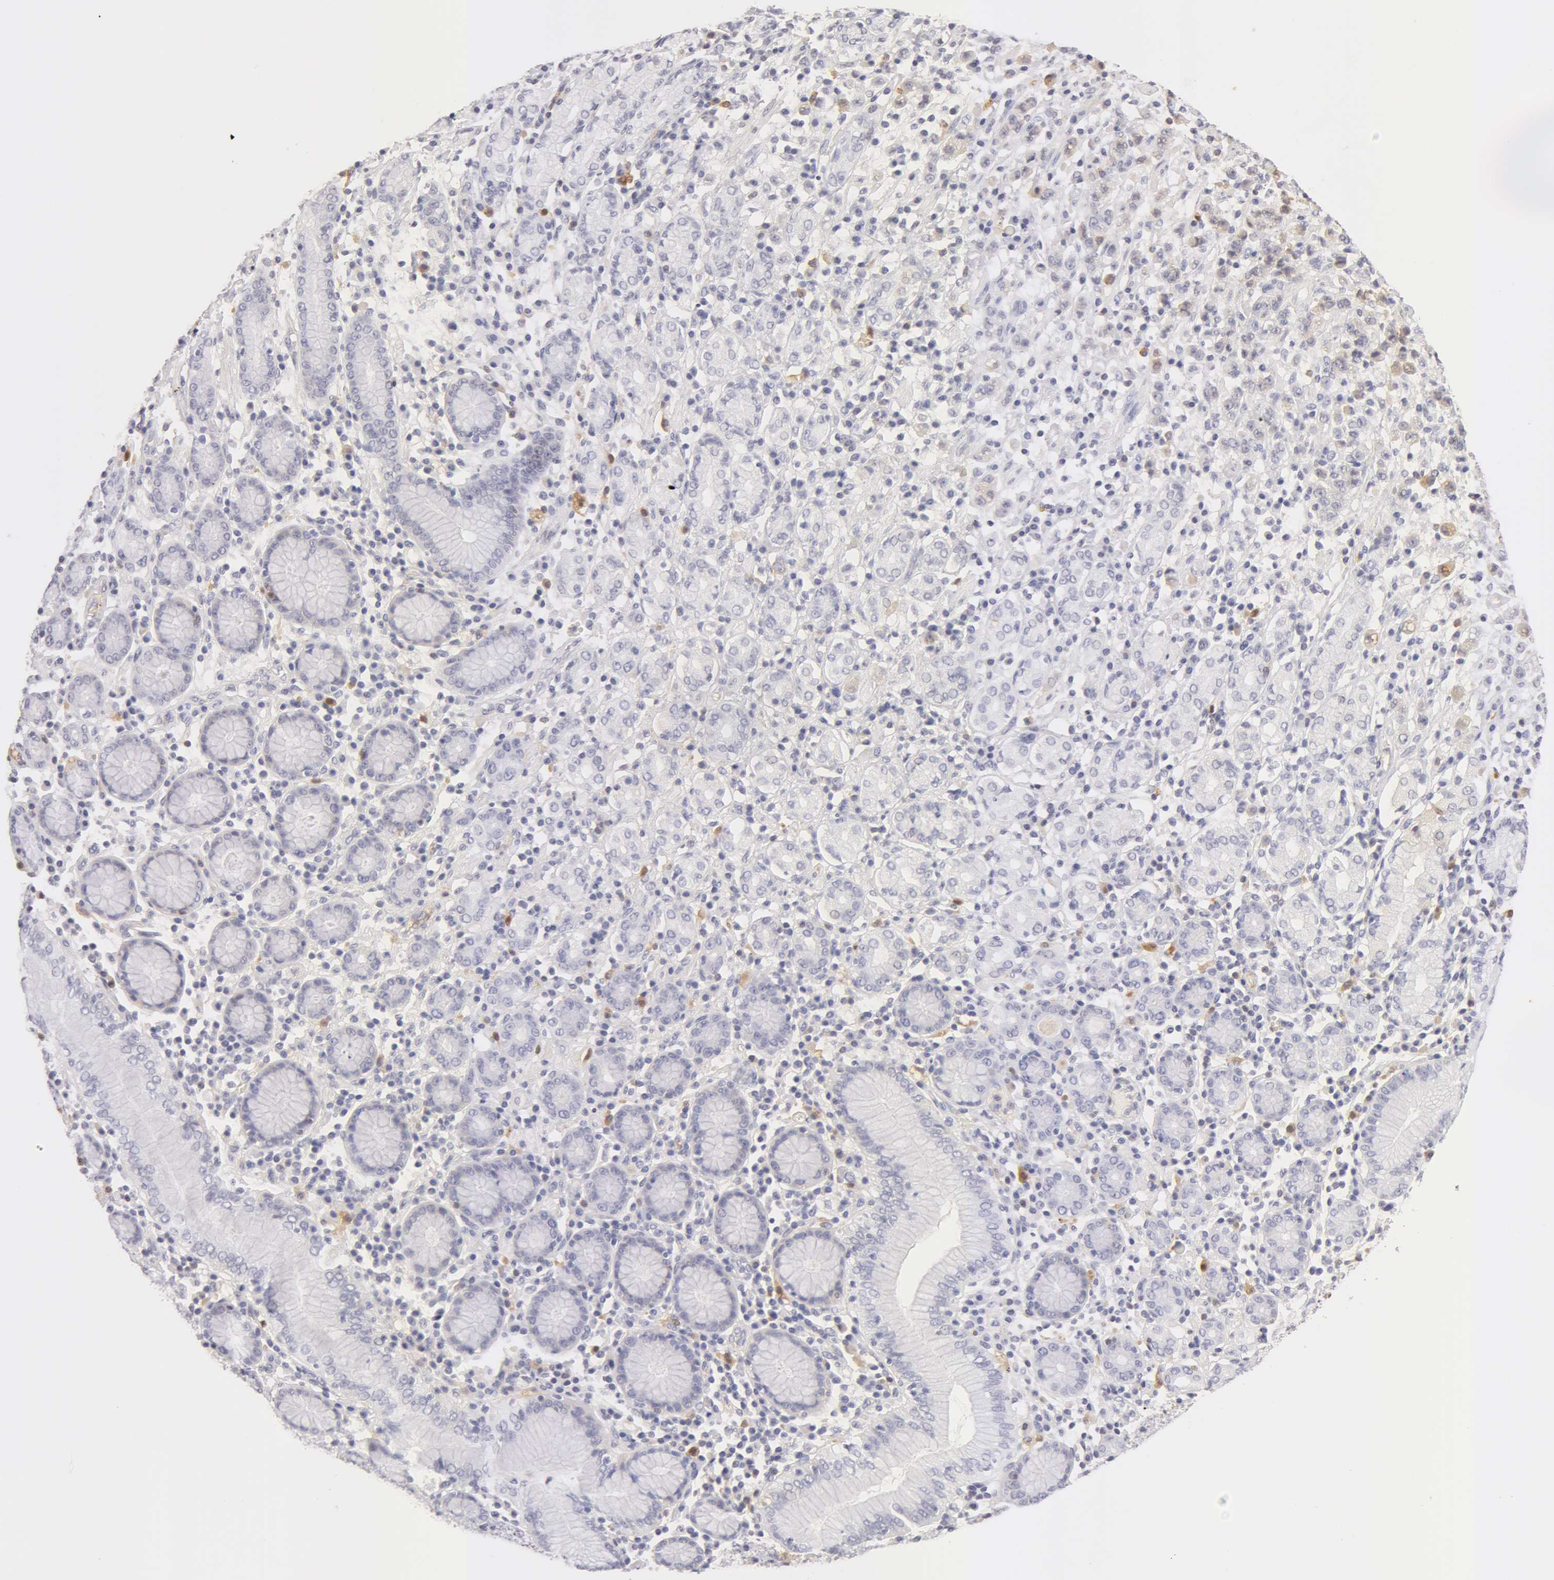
{"staining": {"intensity": "negative", "quantity": "none", "location": "none"}, "tissue": "stomach cancer", "cell_type": "Tumor cells", "image_type": "cancer", "snomed": [{"axis": "morphology", "description": "Adenocarcinoma, NOS"}, {"axis": "topography", "description": "Stomach, lower"}], "caption": "There is no significant expression in tumor cells of stomach adenocarcinoma.", "gene": "AHSG", "patient": {"sex": "male", "age": 88}}